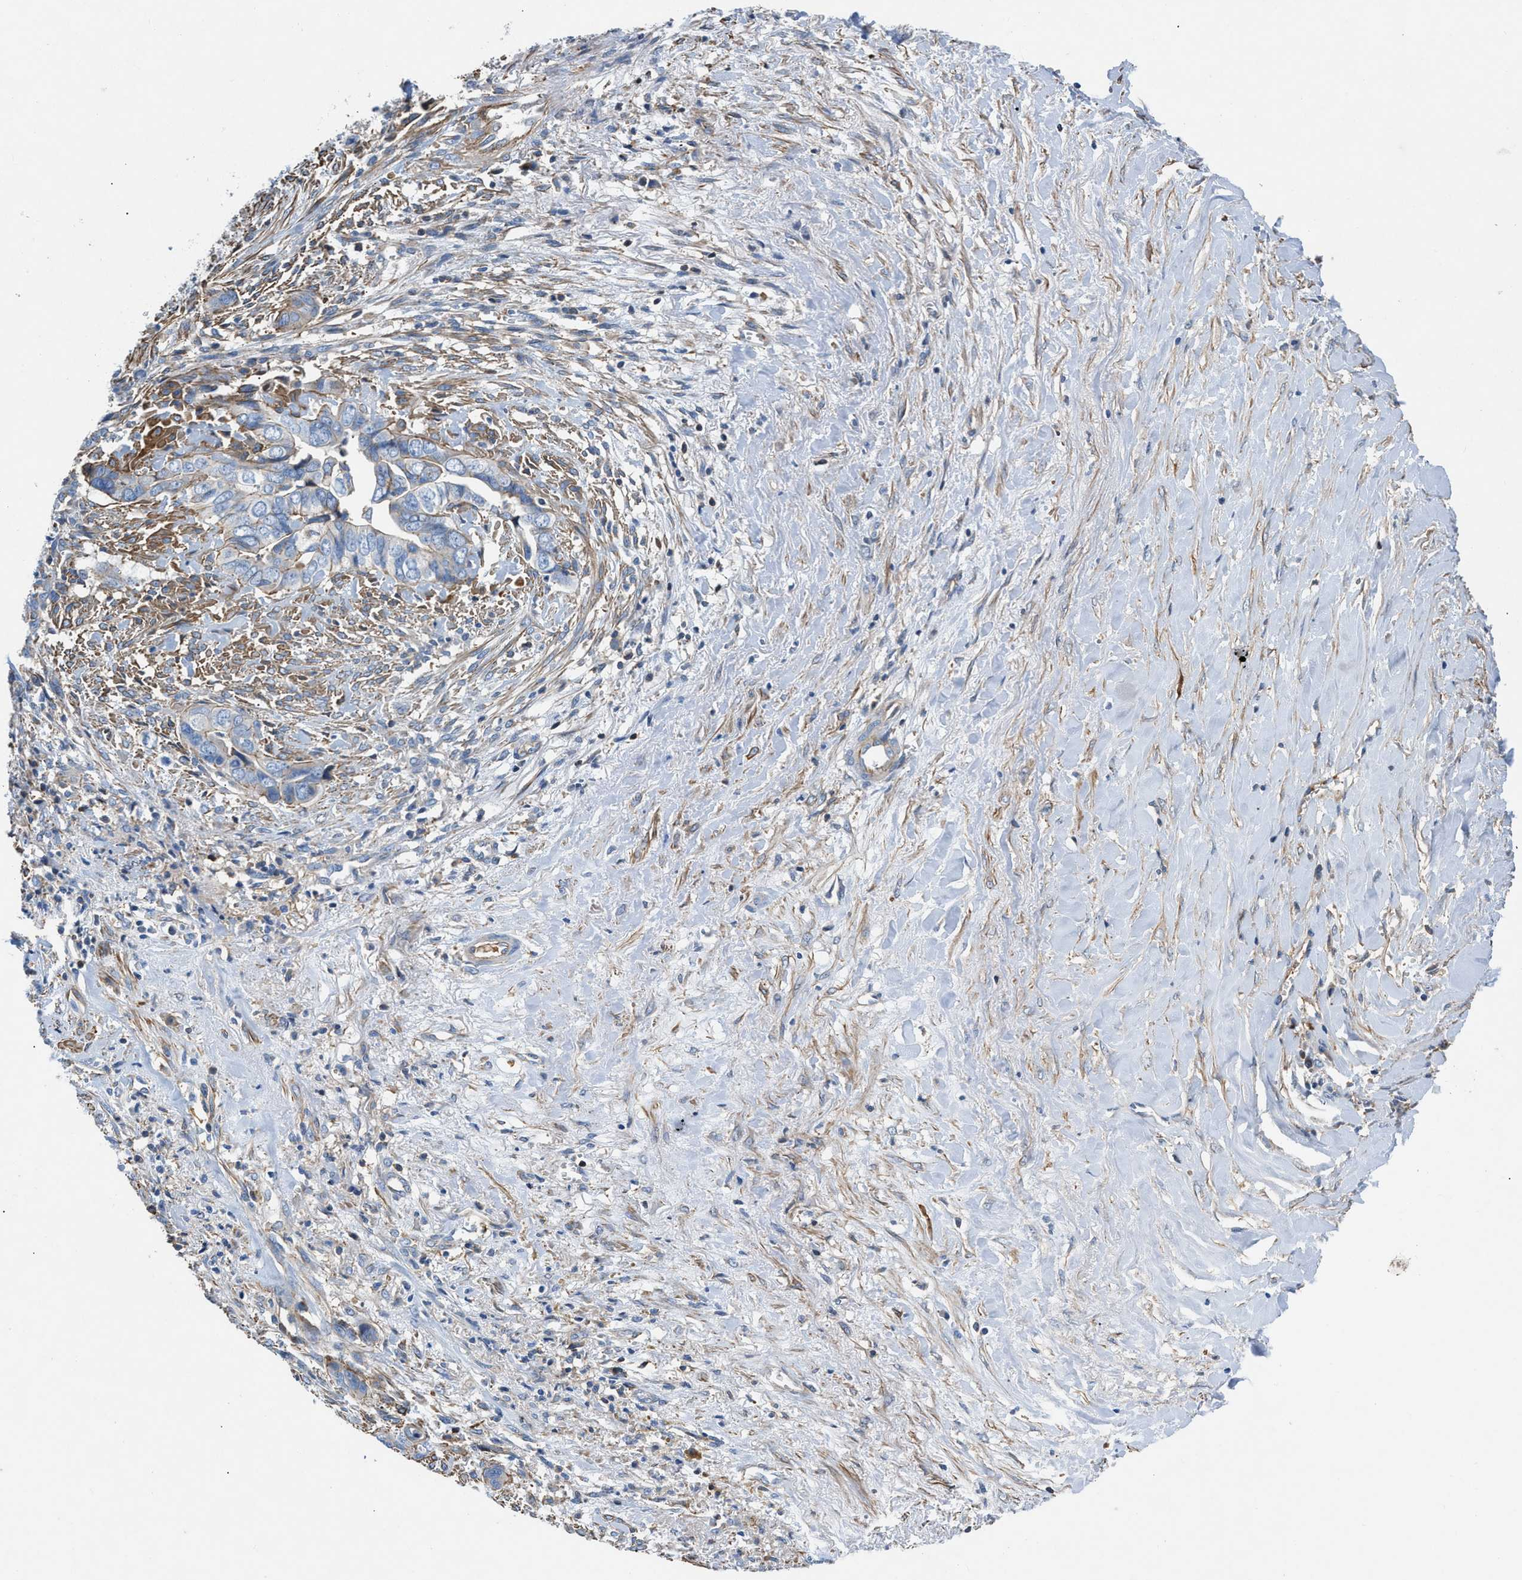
{"staining": {"intensity": "moderate", "quantity": "<25%", "location": "cytoplasmic/membranous"}, "tissue": "liver cancer", "cell_type": "Tumor cells", "image_type": "cancer", "snomed": [{"axis": "morphology", "description": "Cholangiocarcinoma"}, {"axis": "topography", "description": "Liver"}], "caption": "Liver cholangiocarcinoma tissue displays moderate cytoplasmic/membranous positivity in approximately <25% of tumor cells", "gene": "ATP6V0D1", "patient": {"sex": "female", "age": 79}}